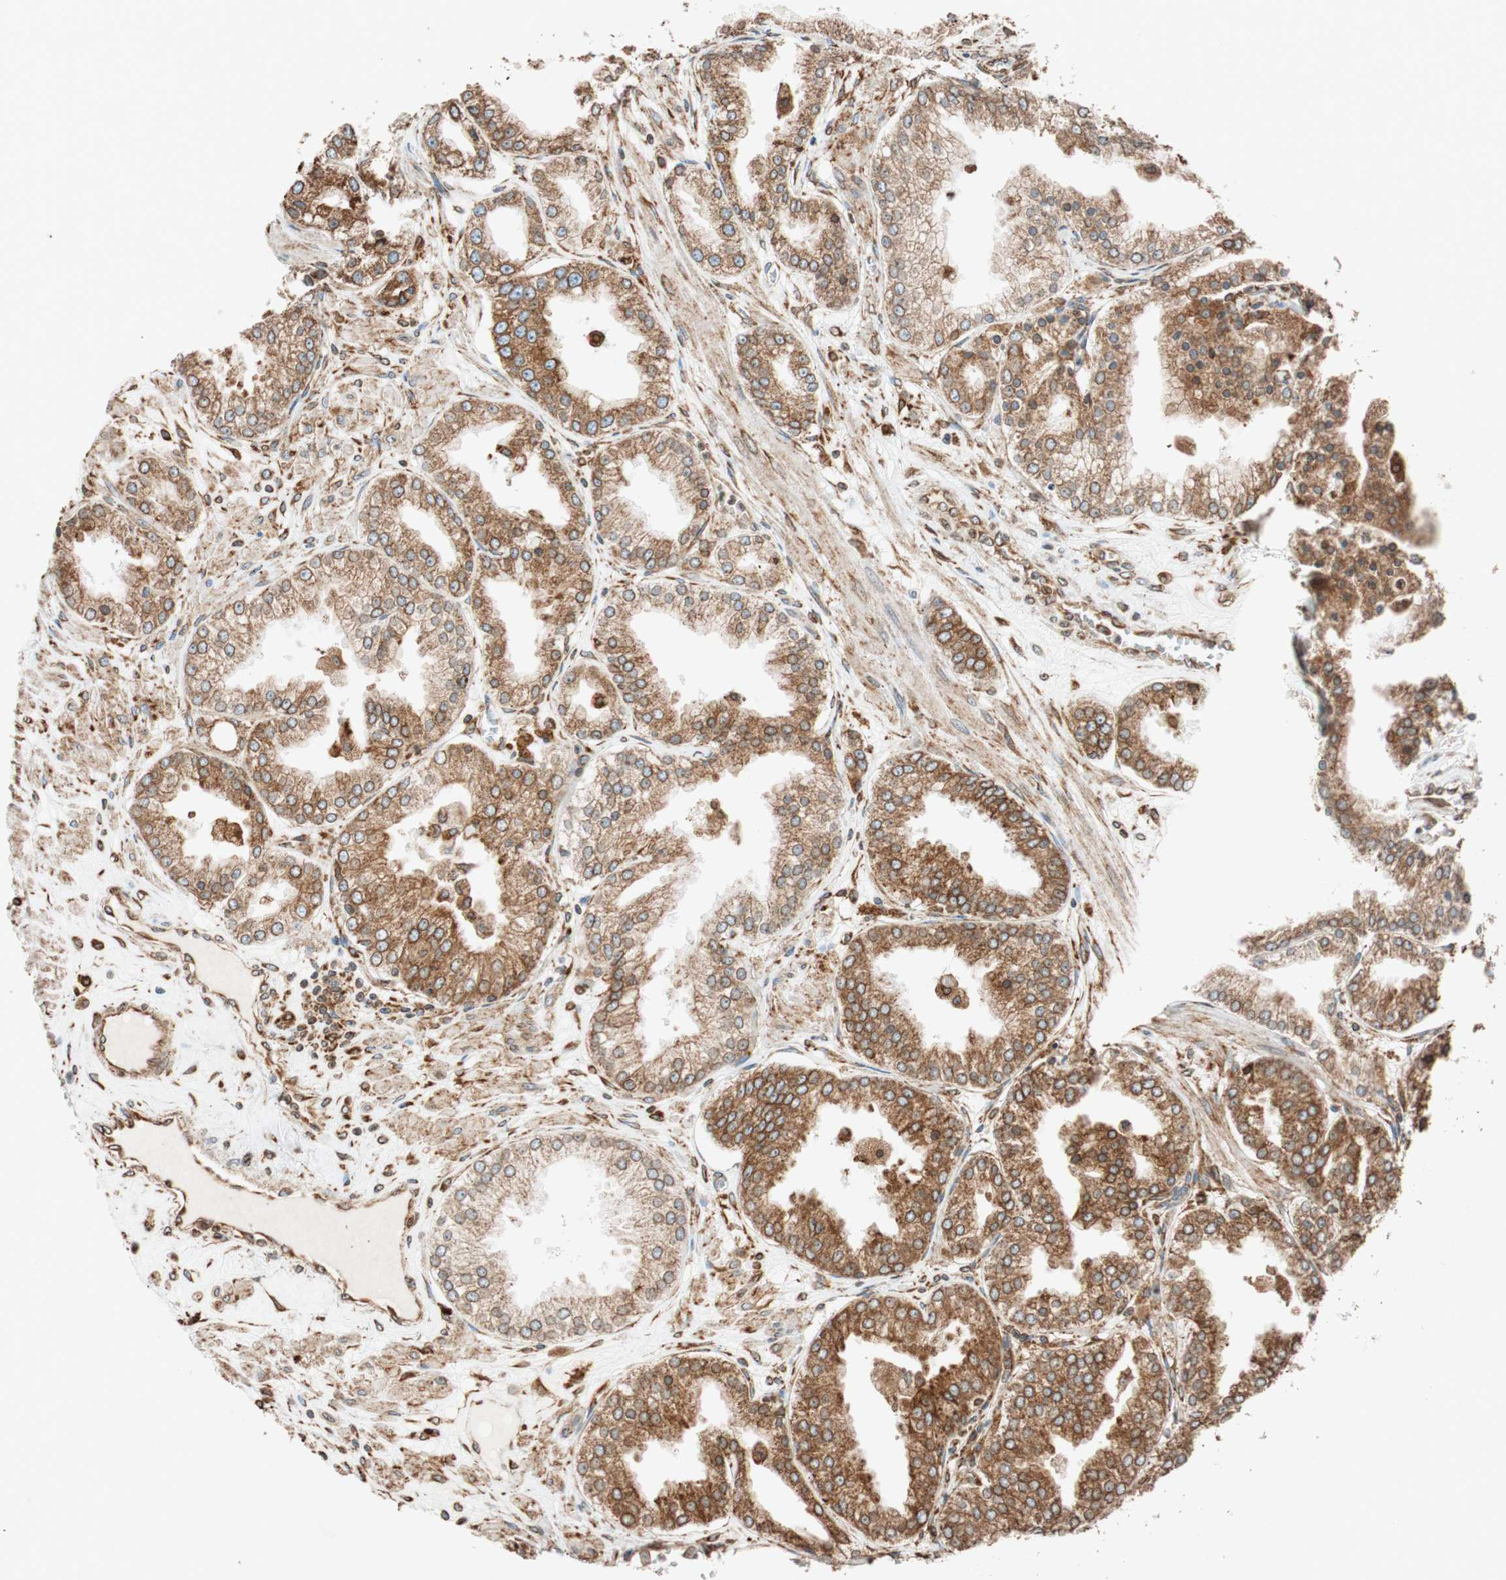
{"staining": {"intensity": "moderate", "quantity": ">75%", "location": "cytoplasmic/membranous"}, "tissue": "prostate cancer", "cell_type": "Tumor cells", "image_type": "cancer", "snomed": [{"axis": "morphology", "description": "Adenocarcinoma, High grade"}, {"axis": "topography", "description": "Prostate"}], "caption": "The photomicrograph displays staining of prostate high-grade adenocarcinoma, revealing moderate cytoplasmic/membranous protein expression (brown color) within tumor cells. (Stains: DAB (3,3'-diaminobenzidine) in brown, nuclei in blue, Microscopy: brightfield microscopy at high magnification).", "gene": "PRKCSH", "patient": {"sex": "male", "age": 61}}